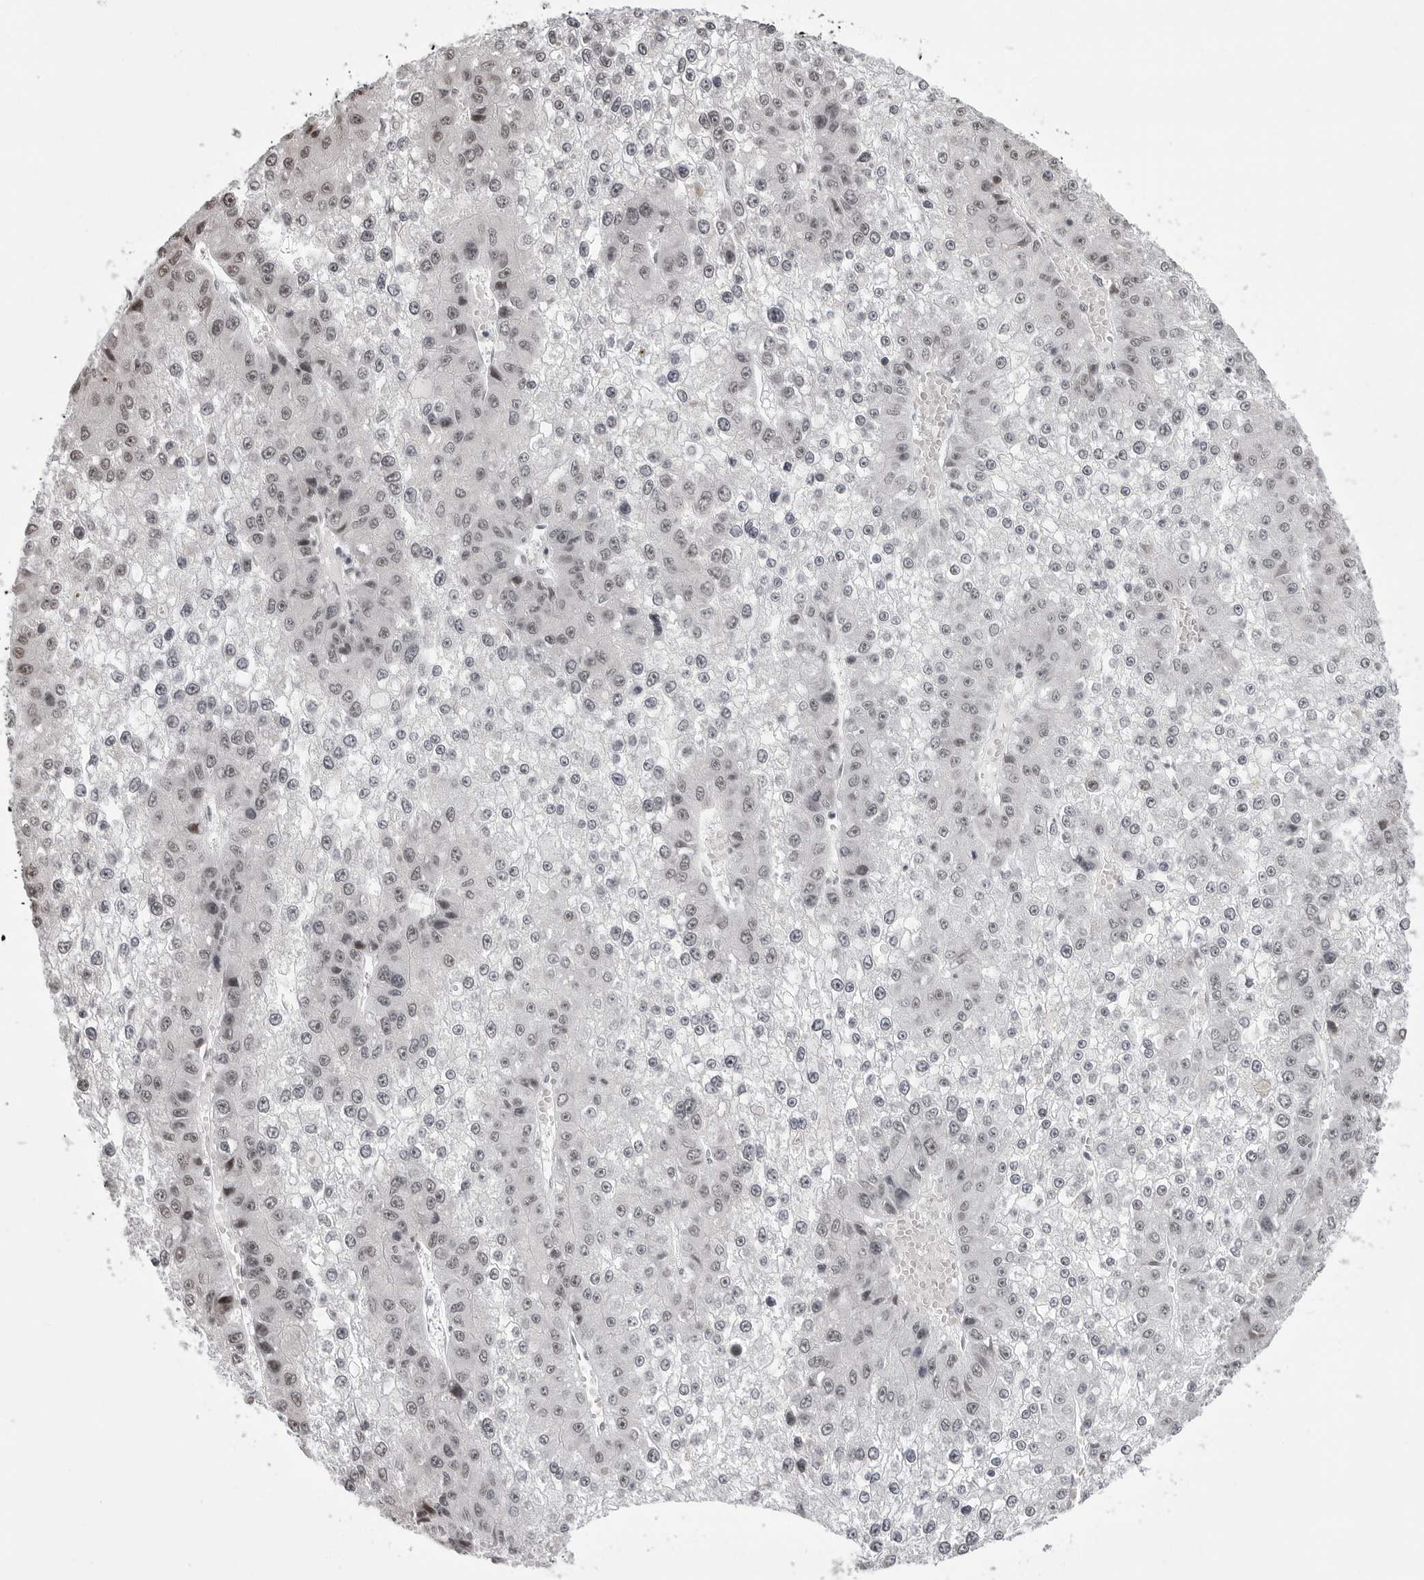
{"staining": {"intensity": "weak", "quantity": "<25%", "location": "nuclear"}, "tissue": "liver cancer", "cell_type": "Tumor cells", "image_type": "cancer", "snomed": [{"axis": "morphology", "description": "Carcinoma, Hepatocellular, NOS"}, {"axis": "topography", "description": "Liver"}], "caption": "Immunohistochemistry (IHC) histopathology image of neoplastic tissue: liver cancer (hepatocellular carcinoma) stained with DAB (3,3'-diaminobenzidine) shows no significant protein expression in tumor cells.", "gene": "PHF3", "patient": {"sex": "female", "age": 73}}